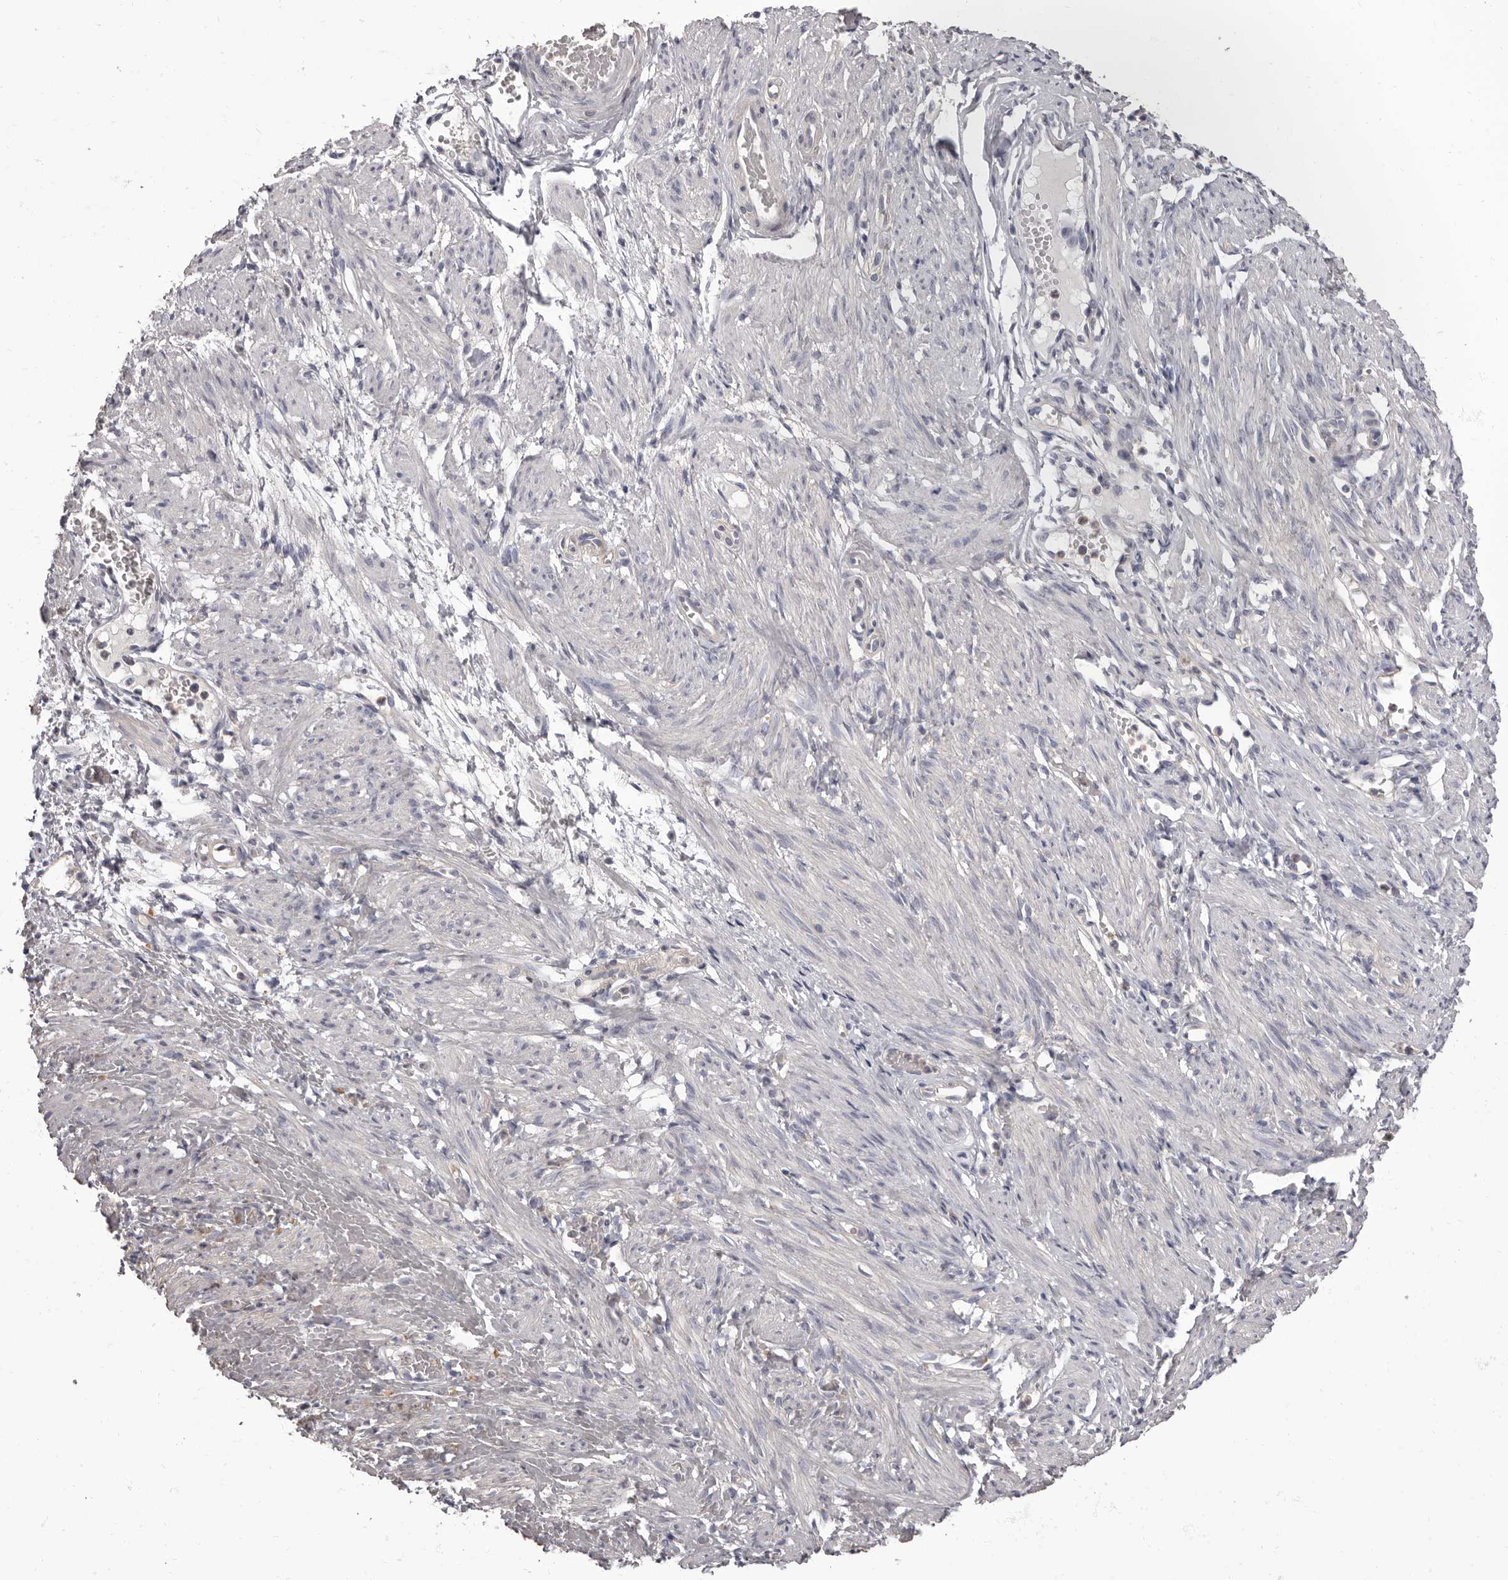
{"staining": {"intensity": "negative", "quantity": "none", "location": "none"}, "tissue": "adipose tissue", "cell_type": "Adipocytes", "image_type": "normal", "snomed": [{"axis": "morphology", "description": "Normal tissue, NOS"}, {"axis": "topography", "description": "Smooth muscle"}, {"axis": "topography", "description": "Peripheral nerve tissue"}], "caption": "The immunohistochemistry image has no significant expression in adipocytes of adipose tissue.", "gene": "APEH", "patient": {"sex": "female", "age": 39}}